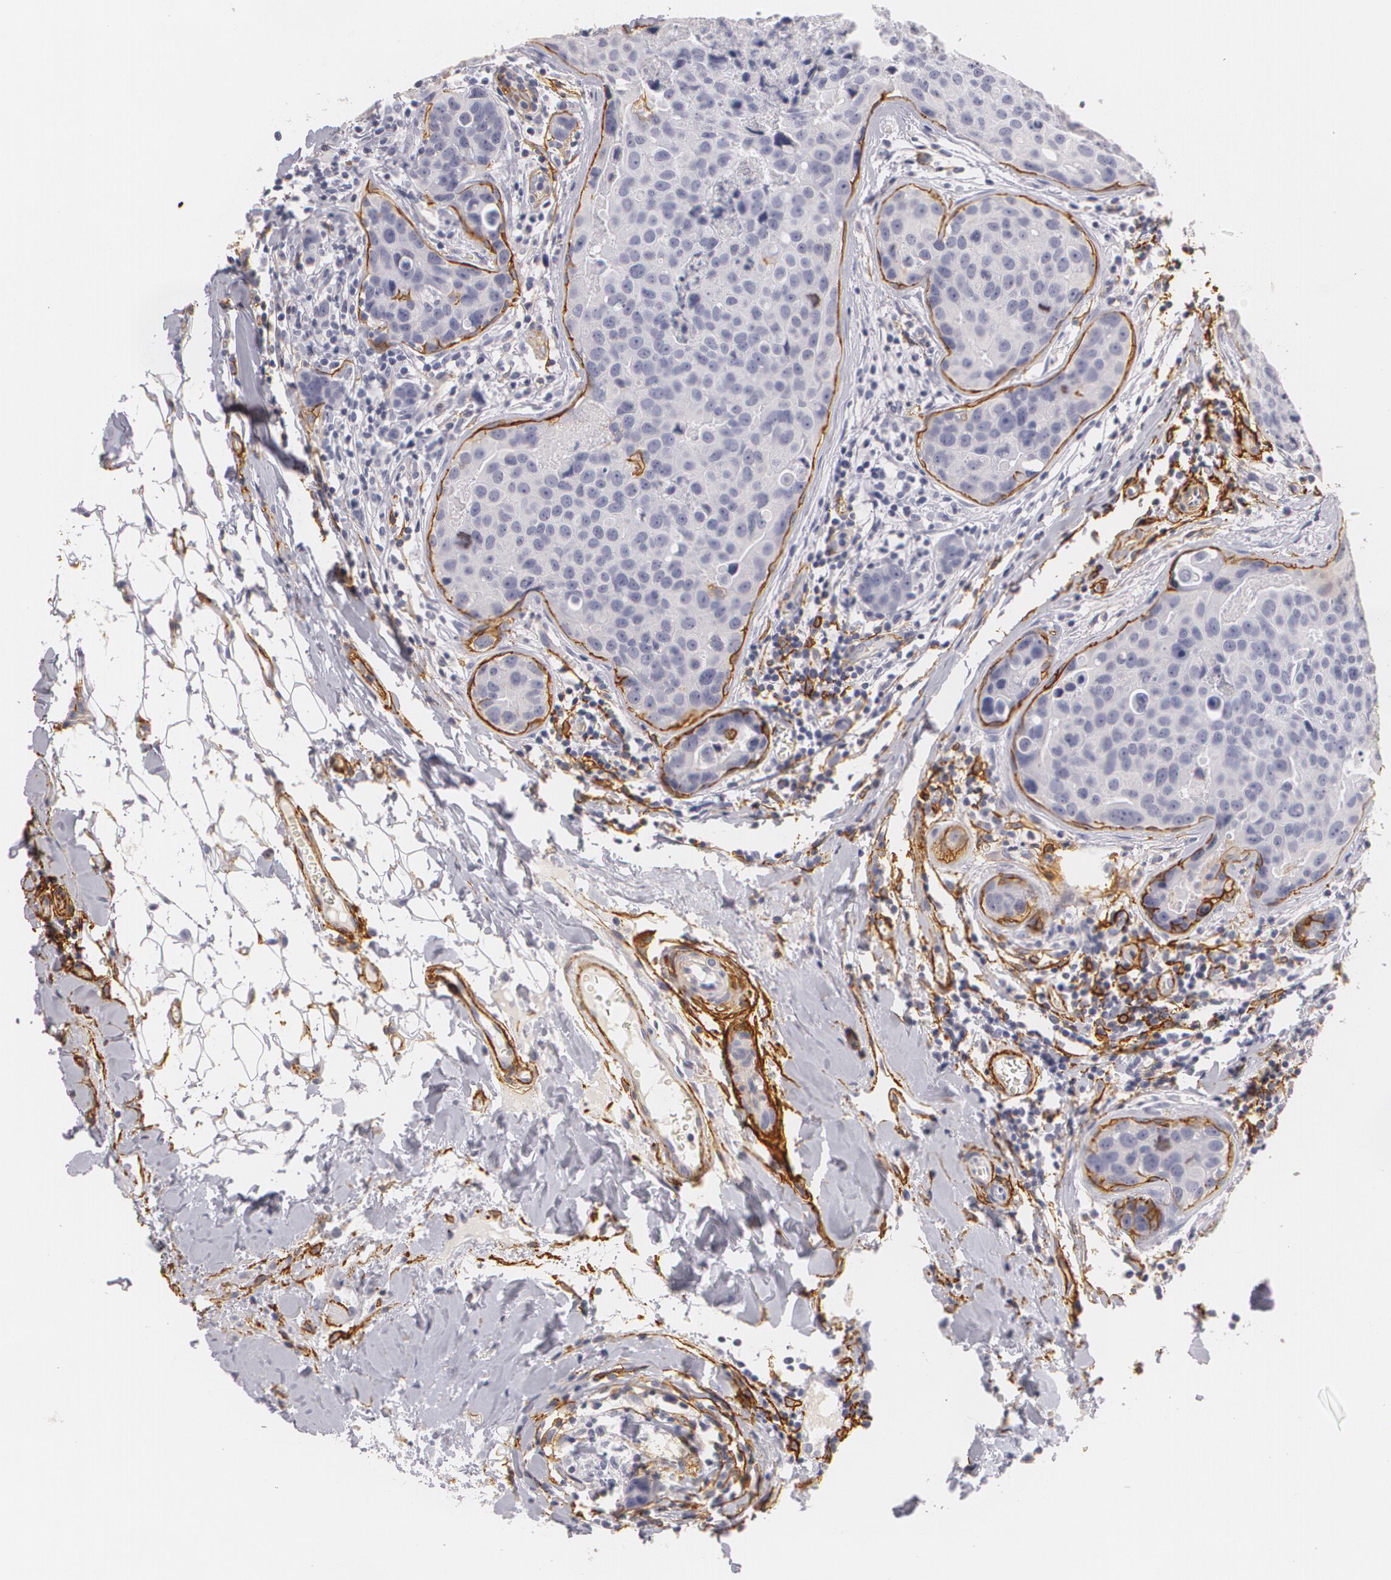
{"staining": {"intensity": "moderate", "quantity": "<25%", "location": "cytoplasmic/membranous"}, "tissue": "breast cancer", "cell_type": "Tumor cells", "image_type": "cancer", "snomed": [{"axis": "morphology", "description": "Duct carcinoma"}, {"axis": "topography", "description": "Breast"}], "caption": "Immunohistochemical staining of human breast cancer shows moderate cytoplasmic/membranous protein staining in approximately <25% of tumor cells. The staining is performed using DAB (3,3'-diaminobenzidine) brown chromogen to label protein expression. The nuclei are counter-stained blue using hematoxylin.", "gene": "NGFR", "patient": {"sex": "female", "age": 24}}